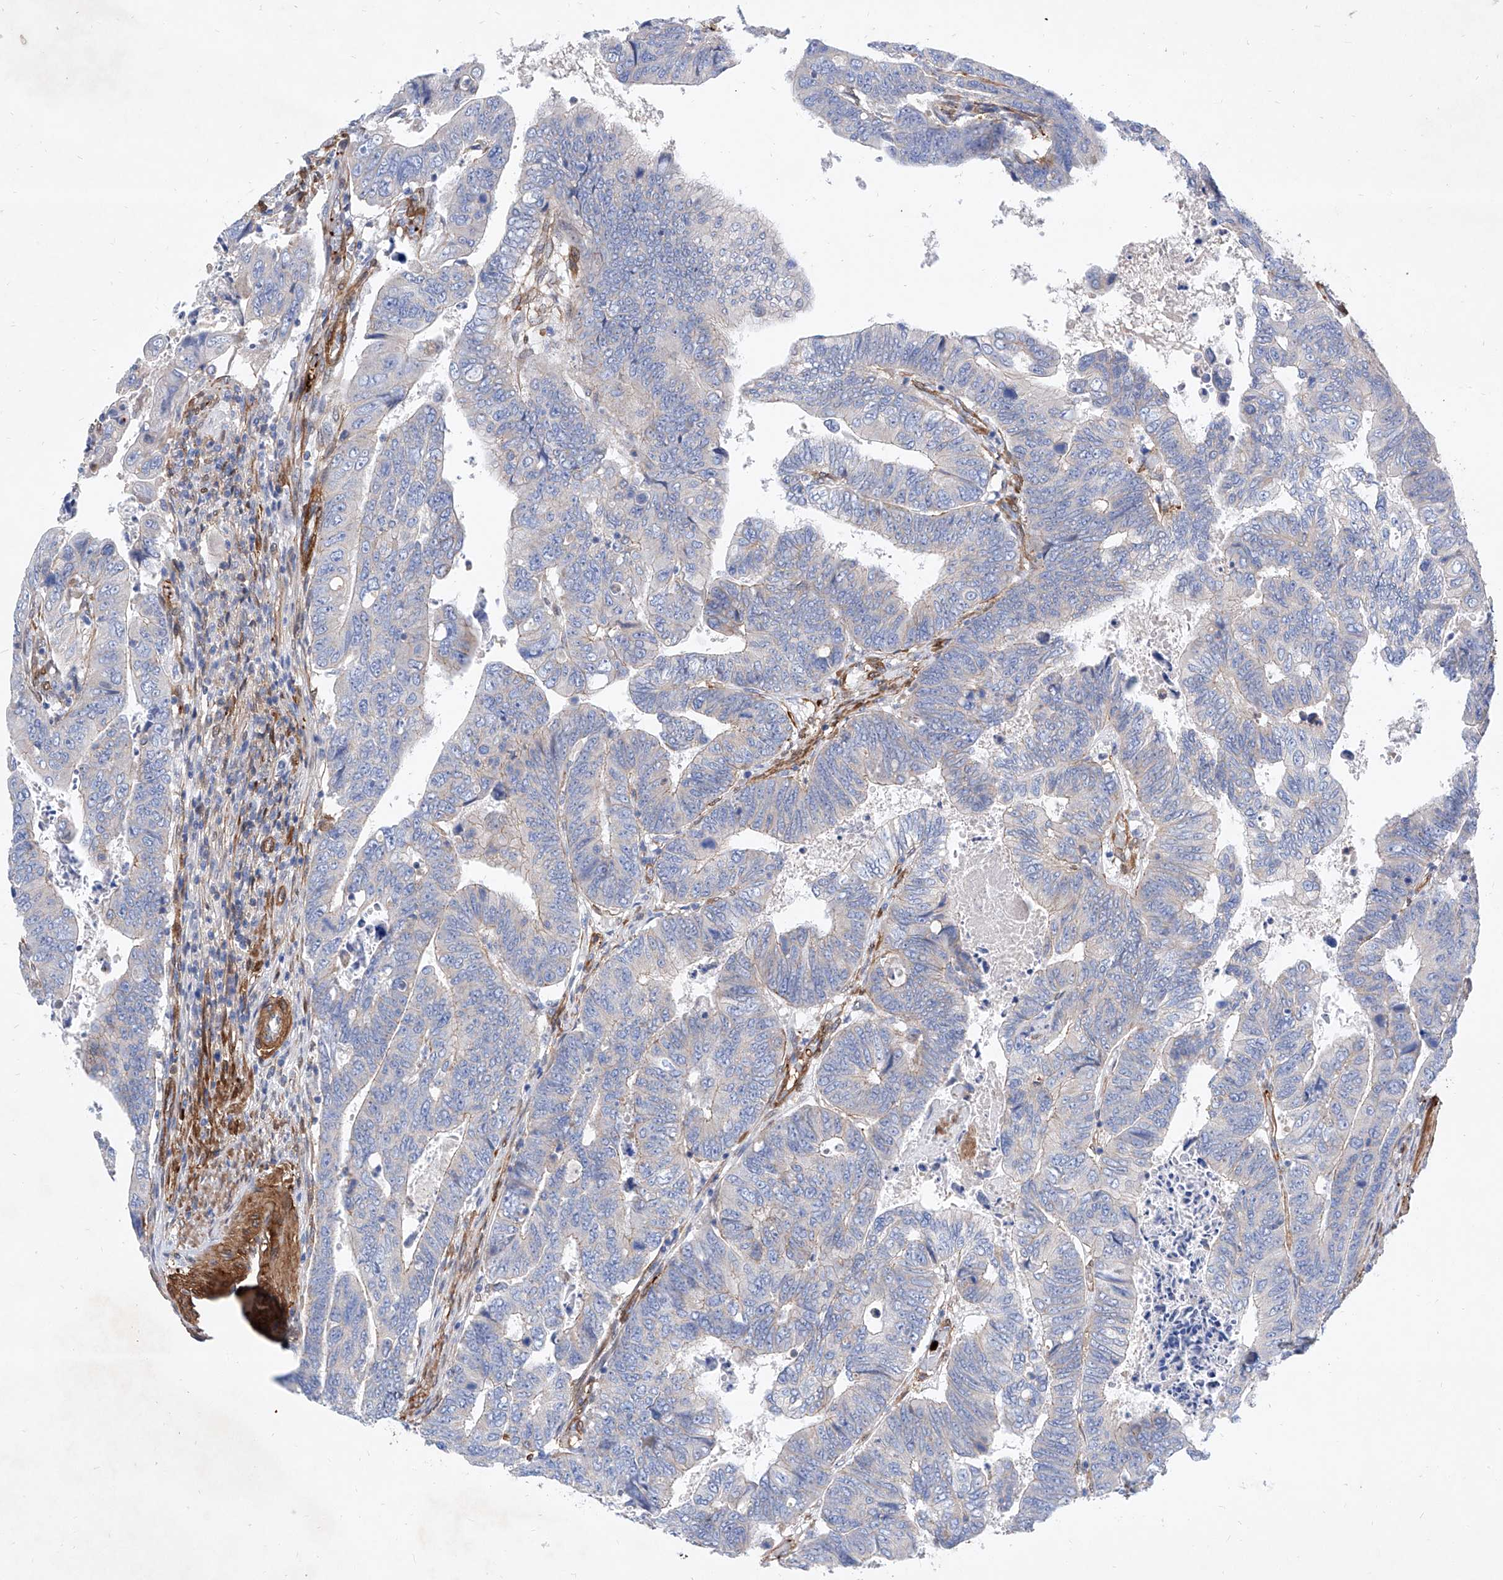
{"staining": {"intensity": "negative", "quantity": "none", "location": "none"}, "tissue": "colorectal cancer", "cell_type": "Tumor cells", "image_type": "cancer", "snomed": [{"axis": "morphology", "description": "Normal tissue, NOS"}, {"axis": "morphology", "description": "Adenocarcinoma, NOS"}, {"axis": "topography", "description": "Rectum"}], "caption": "A high-resolution micrograph shows IHC staining of adenocarcinoma (colorectal), which exhibits no significant positivity in tumor cells.", "gene": "TAS2R60", "patient": {"sex": "female", "age": 65}}